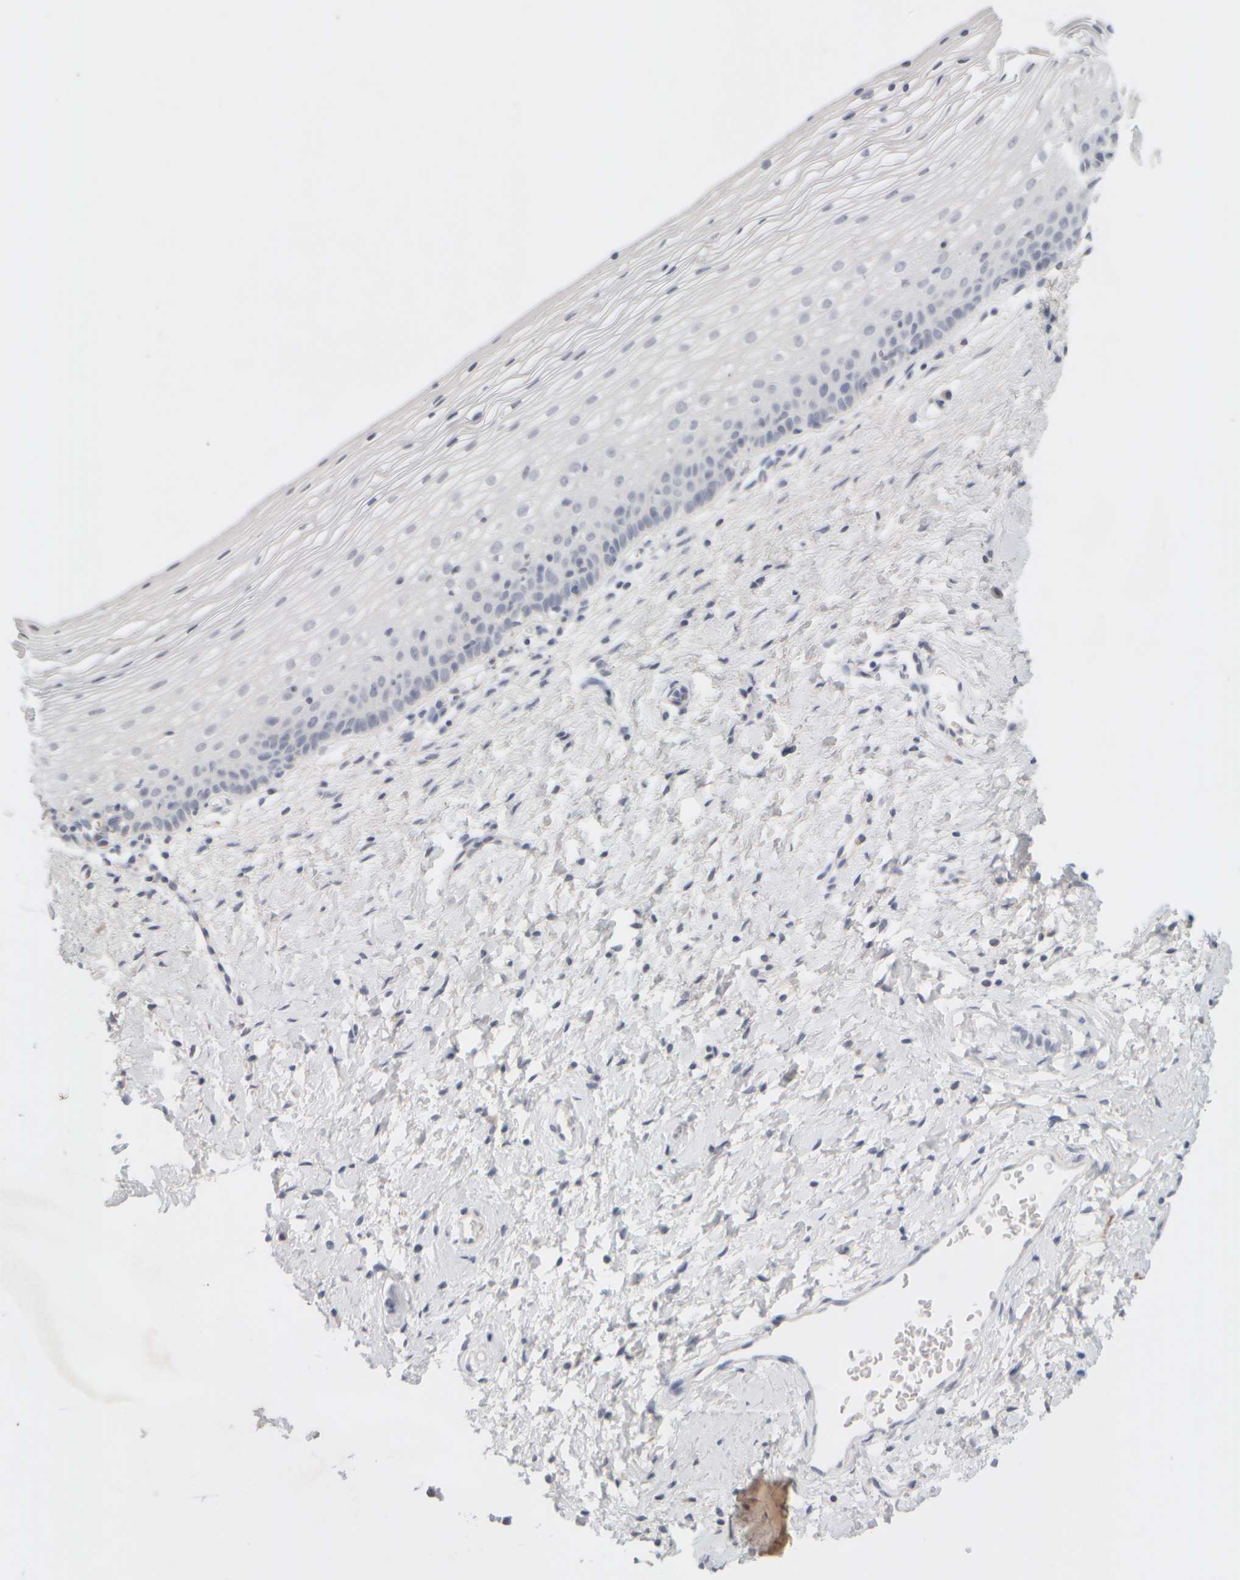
{"staining": {"intensity": "negative", "quantity": "none", "location": "none"}, "tissue": "cervix", "cell_type": "Glandular cells", "image_type": "normal", "snomed": [{"axis": "morphology", "description": "Normal tissue, NOS"}, {"axis": "topography", "description": "Cervix"}], "caption": "Immunohistochemical staining of normal cervix reveals no significant expression in glandular cells.", "gene": "ZNF112", "patient": {"sex": "female", "age": 72}}